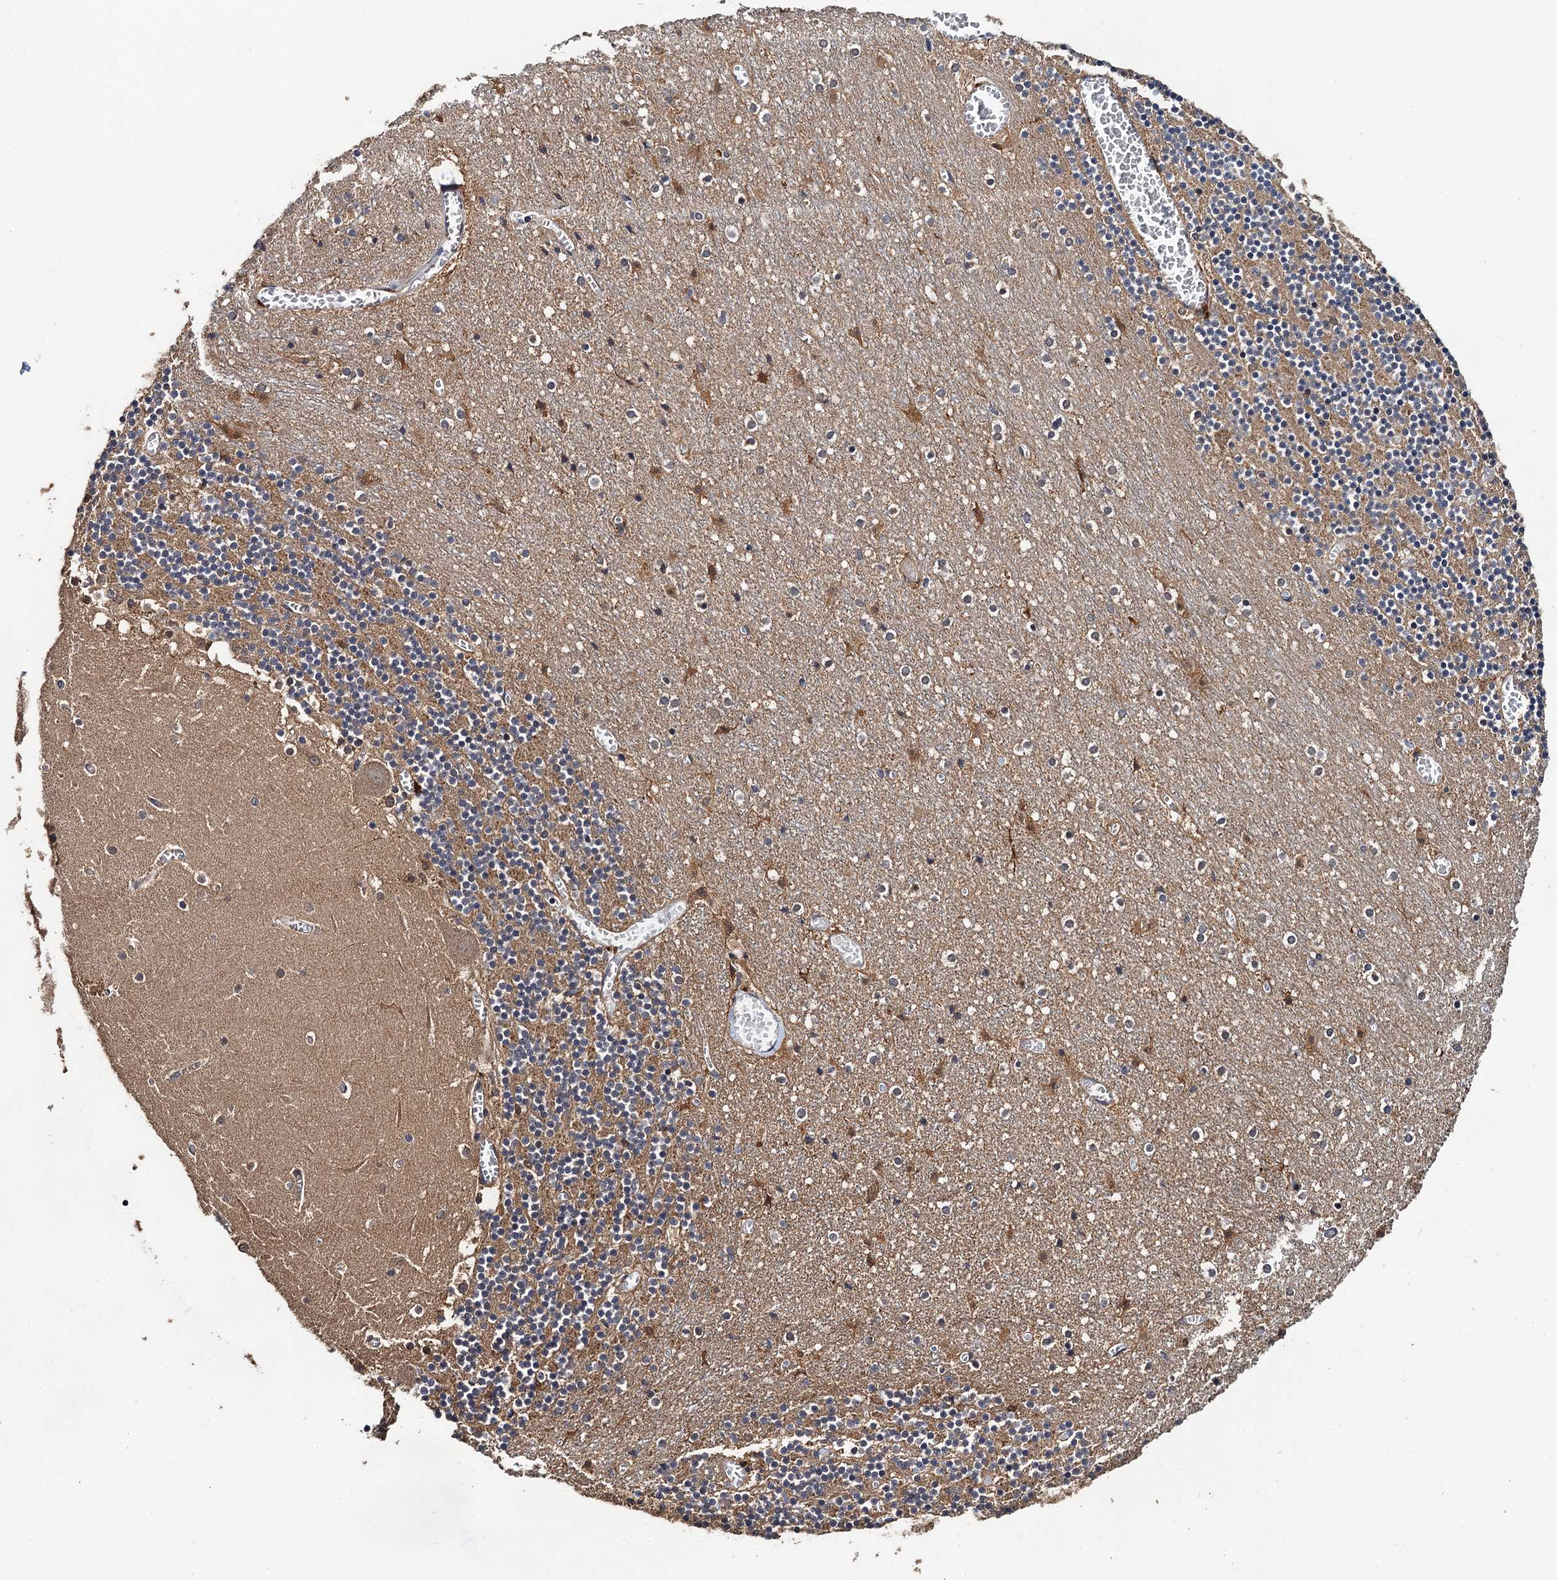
{"staining": {"intensity": "moderate", "quantity": "25%-75%", "location": "cytoplasmic/membranous"}, "tissue": "cerebellum", "cell_type": "Cells in granular layer", "image_type": "normal", "snomed": [{"axis": "morphology", "description": "Normal tissue, NOS"}, {"axis": "topography", "description": "Cerebellum"}], "caption": "About 25%-75% of cells in granular layer in normal cerebellum reveal moderate cytoplasmic/membranous protein staining as visualized by brown immunohistochemical staining.", "gene": "MIER2", "patient": {"sex": "female", "age": 28}}